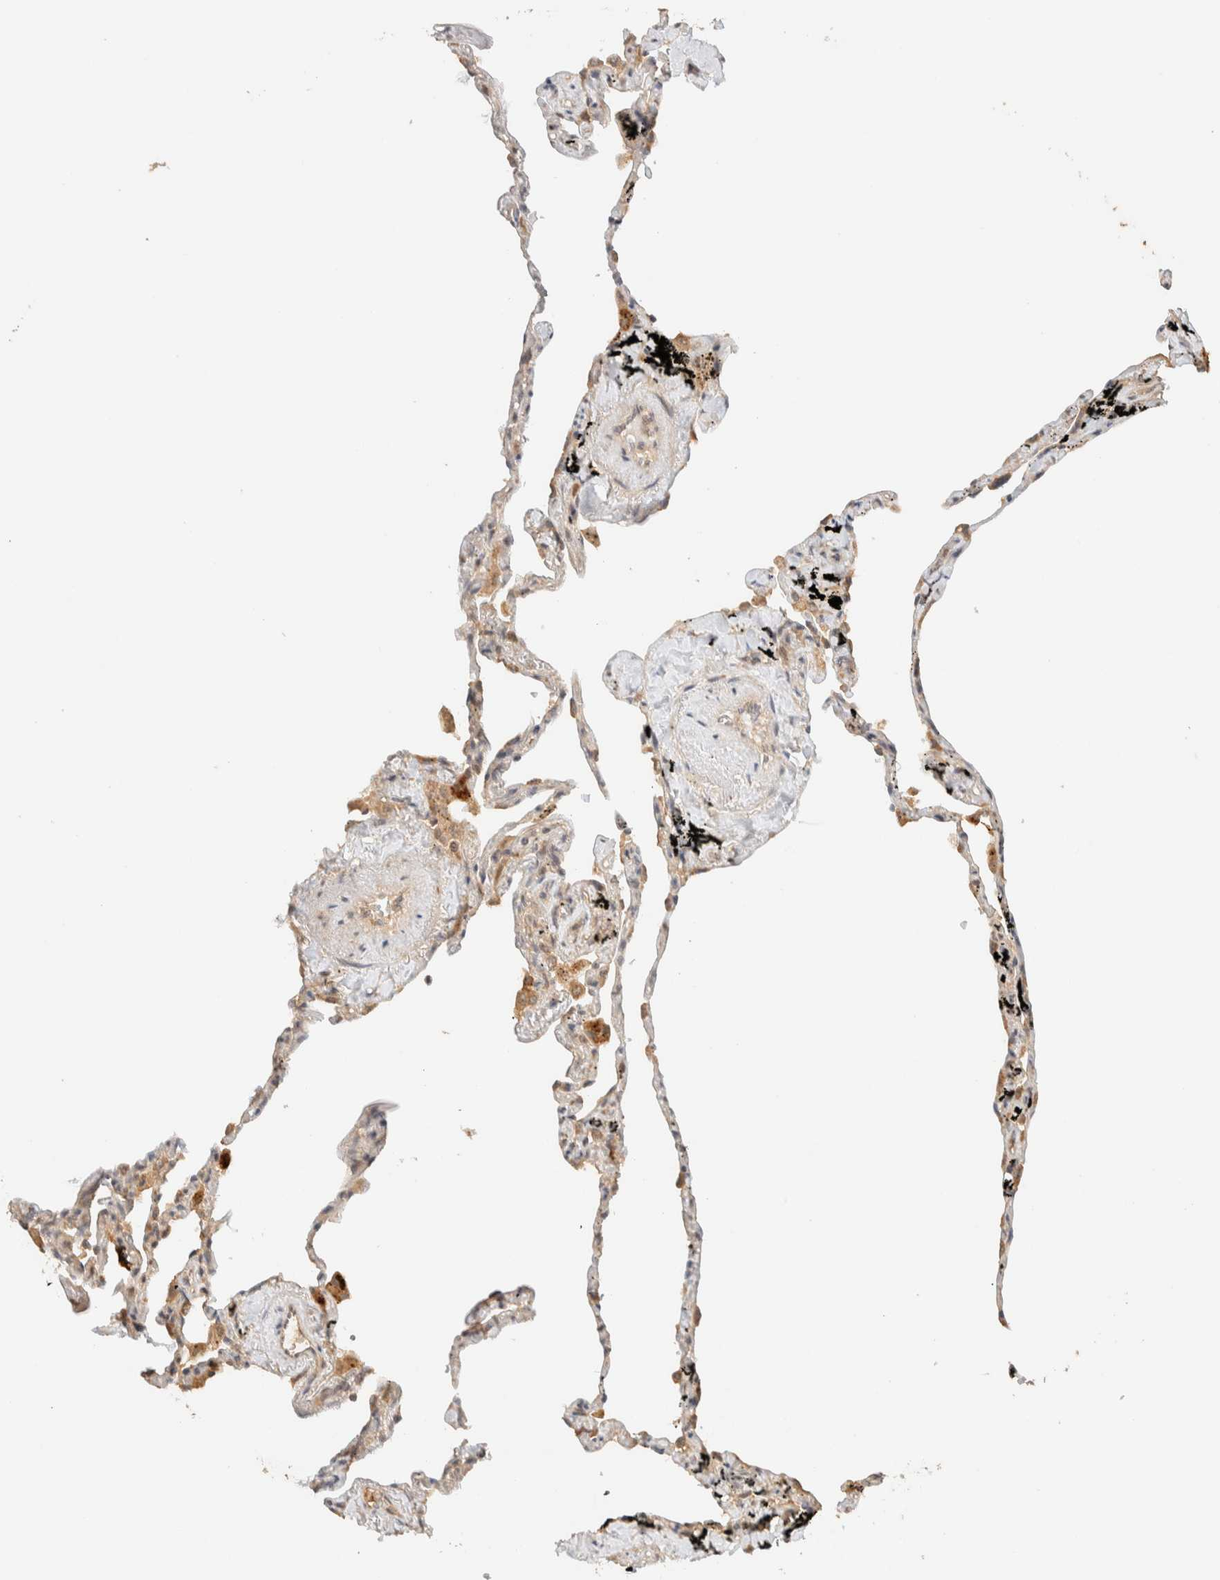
{"staining": {"intensity": "weak", "quantity": ">75%", "location": "cytoplasmic/membranous"}, "tissue": "lung", "cell_type": "Alveolar cells", "image_type": "normal", "snomed": [{"axis": "morphology", "description": "Normal tissue, NOS"}, {"axis": "topography", "description": "Lung"}], "caption": "Approximately >75% of alveolar cells in normal lung demonstrate weak cytoplasmic/membranous protein expression as visualized by brown immunohistochemical staining.", "gene": "ZBTB34", "patient": {"sex": "male", "age": 59}}